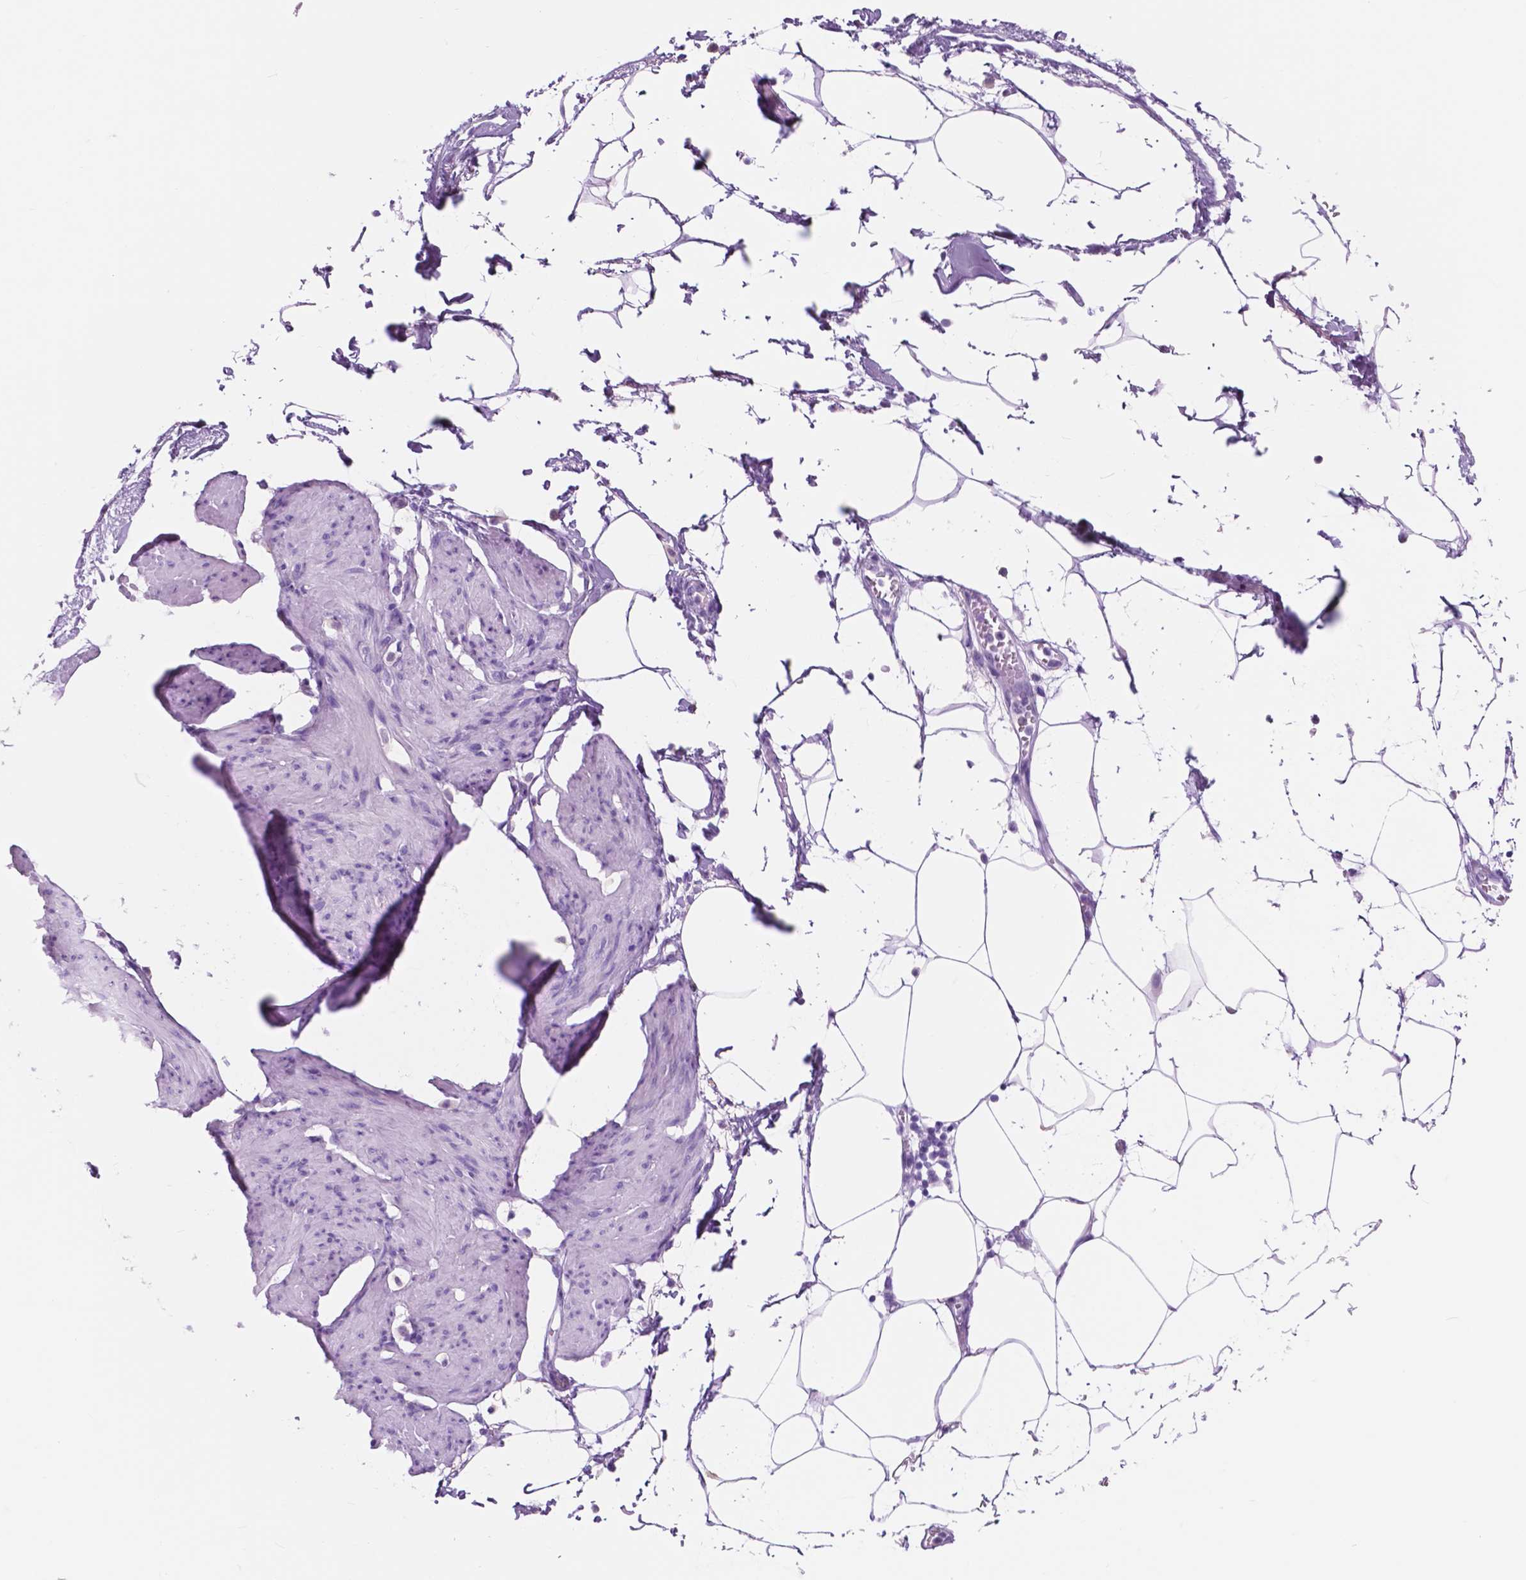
{"staining": {"intensity": "negative", "quantity": "none", "location": "none"}, "tissue": "smooth muscle", "cell_type": "Smooth muscle cells", "image_type": "normal", "snomed": [{"axis": "morphology", "description": "Normal tissue, NOS"}, {"axis": "topography", "description": "Adipose tissue"}, {"axis": "topography", "description": "Smooth muscle"}, {"axis": "topography", "description": "Peripheral nerve tissue"}], "caption": "A histopathology image of smooth muscle stained for a protein demonstrates no brown staining in smooth muscle cells. (Brightfield microscopy of DAB (3,3'-diaminobenzidine) immunohistochemistry (IHC) at high magnification).", "gene": "CUZD1", "patient": {"sex": "male", "age": 83}}